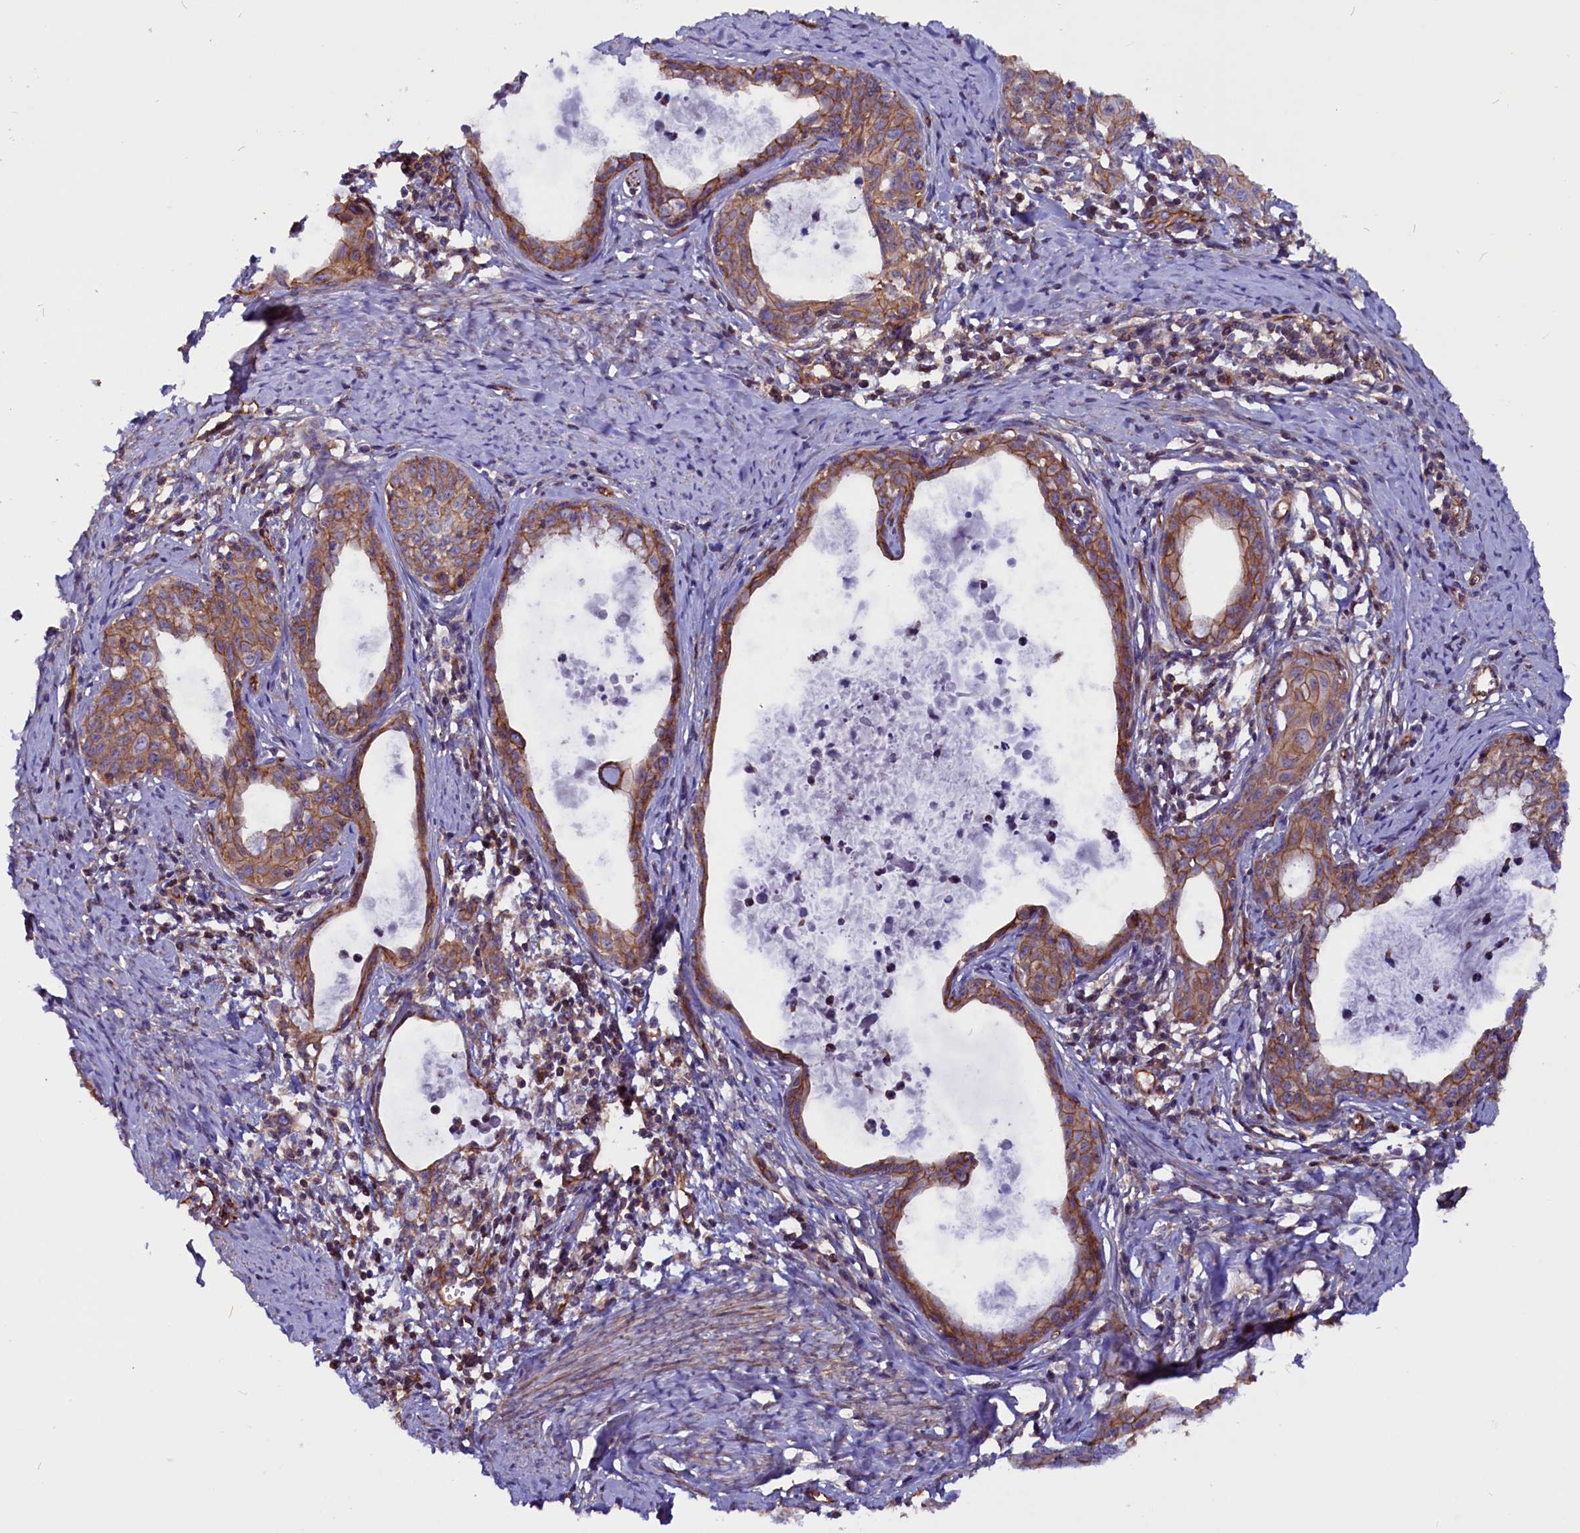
{"staining": {"intensity": "moderate", "quantity": ">75%", "location": "cytoplasmic/membranous"}, "tissue": "cervical cancer", "cell_type": "Tumor cells", "image_type": "cancer", "snomed": [{"axis": "morphology", "description": "Squamous cell carcinoma, NOS"}, {"axis": "topography", "description": "Cervix"}], "caption": "The photomicrograph exhibits staining of cervical cancer (squamous cell carcinoma), revealing moderate cytoplasmic/membranous protein positivity (brown color) within tumor cells.", "gene": "ZNF749", "patient": {"sex": "female", "age": 52}}